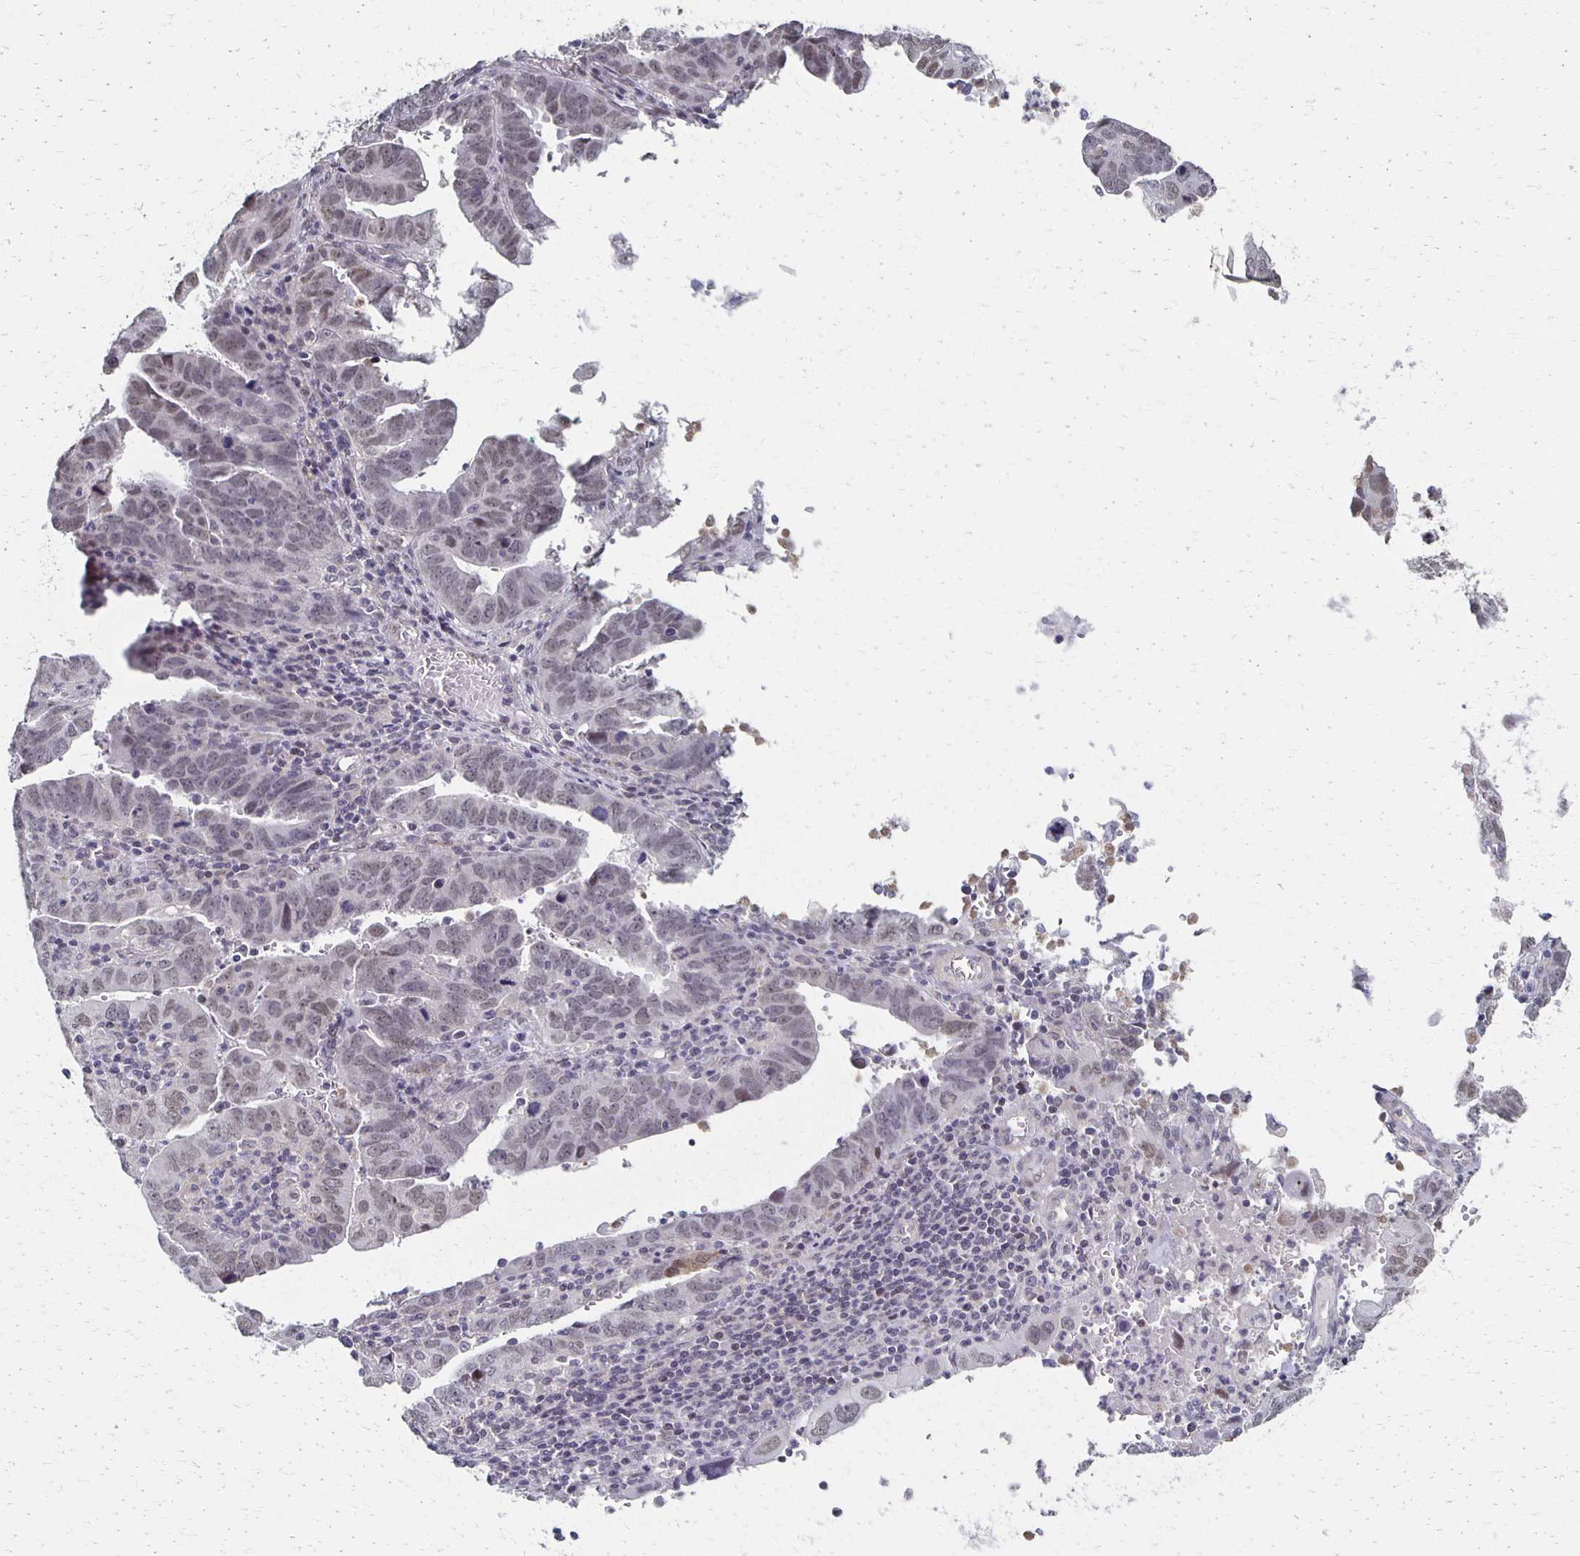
{"staining": {"intensity": "weak", "quantity": ">75%", "location": "nuclear"}, "tissue": "endometrial cancer", "cell_type": "Tumor cells", "image_type": "cancer", "snomed": [{"axis": "morphology", "description": "Adenocarcinoma, NOS"}, {"axis": "topography", "description": "Uterus"}], "caption": "Protein analysis of adenocarcinoma (endometrial) tissue demonstrates weak nuclear staining in about >75% of tumor cells.", "gene": "DAB1", "patient": {"sex": "female", "age": 62}}